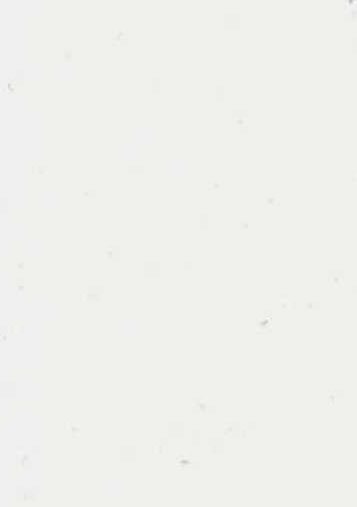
{"staining": {"intensity": "negative", "quantity": "none", "location": "none"}, "tissue": "adipose tissue", "cell_type": "Adipocytes", "image_type": "normal", "snomed": [{"axis": "morphology", "description": "Normal tissue, NOS"}, {"axis": "morphology", "description": "Duct carcinoma"}, {"axis": "topography", "description": "Breast"}, {"axis": "topography", "description": "Adipose tissue"}], "caption": "This is a image of immunohistochemistry staining of normal adipose tissue, which shows no positivity in adipocytes. The staining was performed using DAB (3,3'-diaminobenzidine) to visualize the protein expression in brown, while the nuclei were stained in blue with hematoxylin (Magnification: 20x).", "gene": "CTSS", "patient": {"sex": "female", "age": 37}}